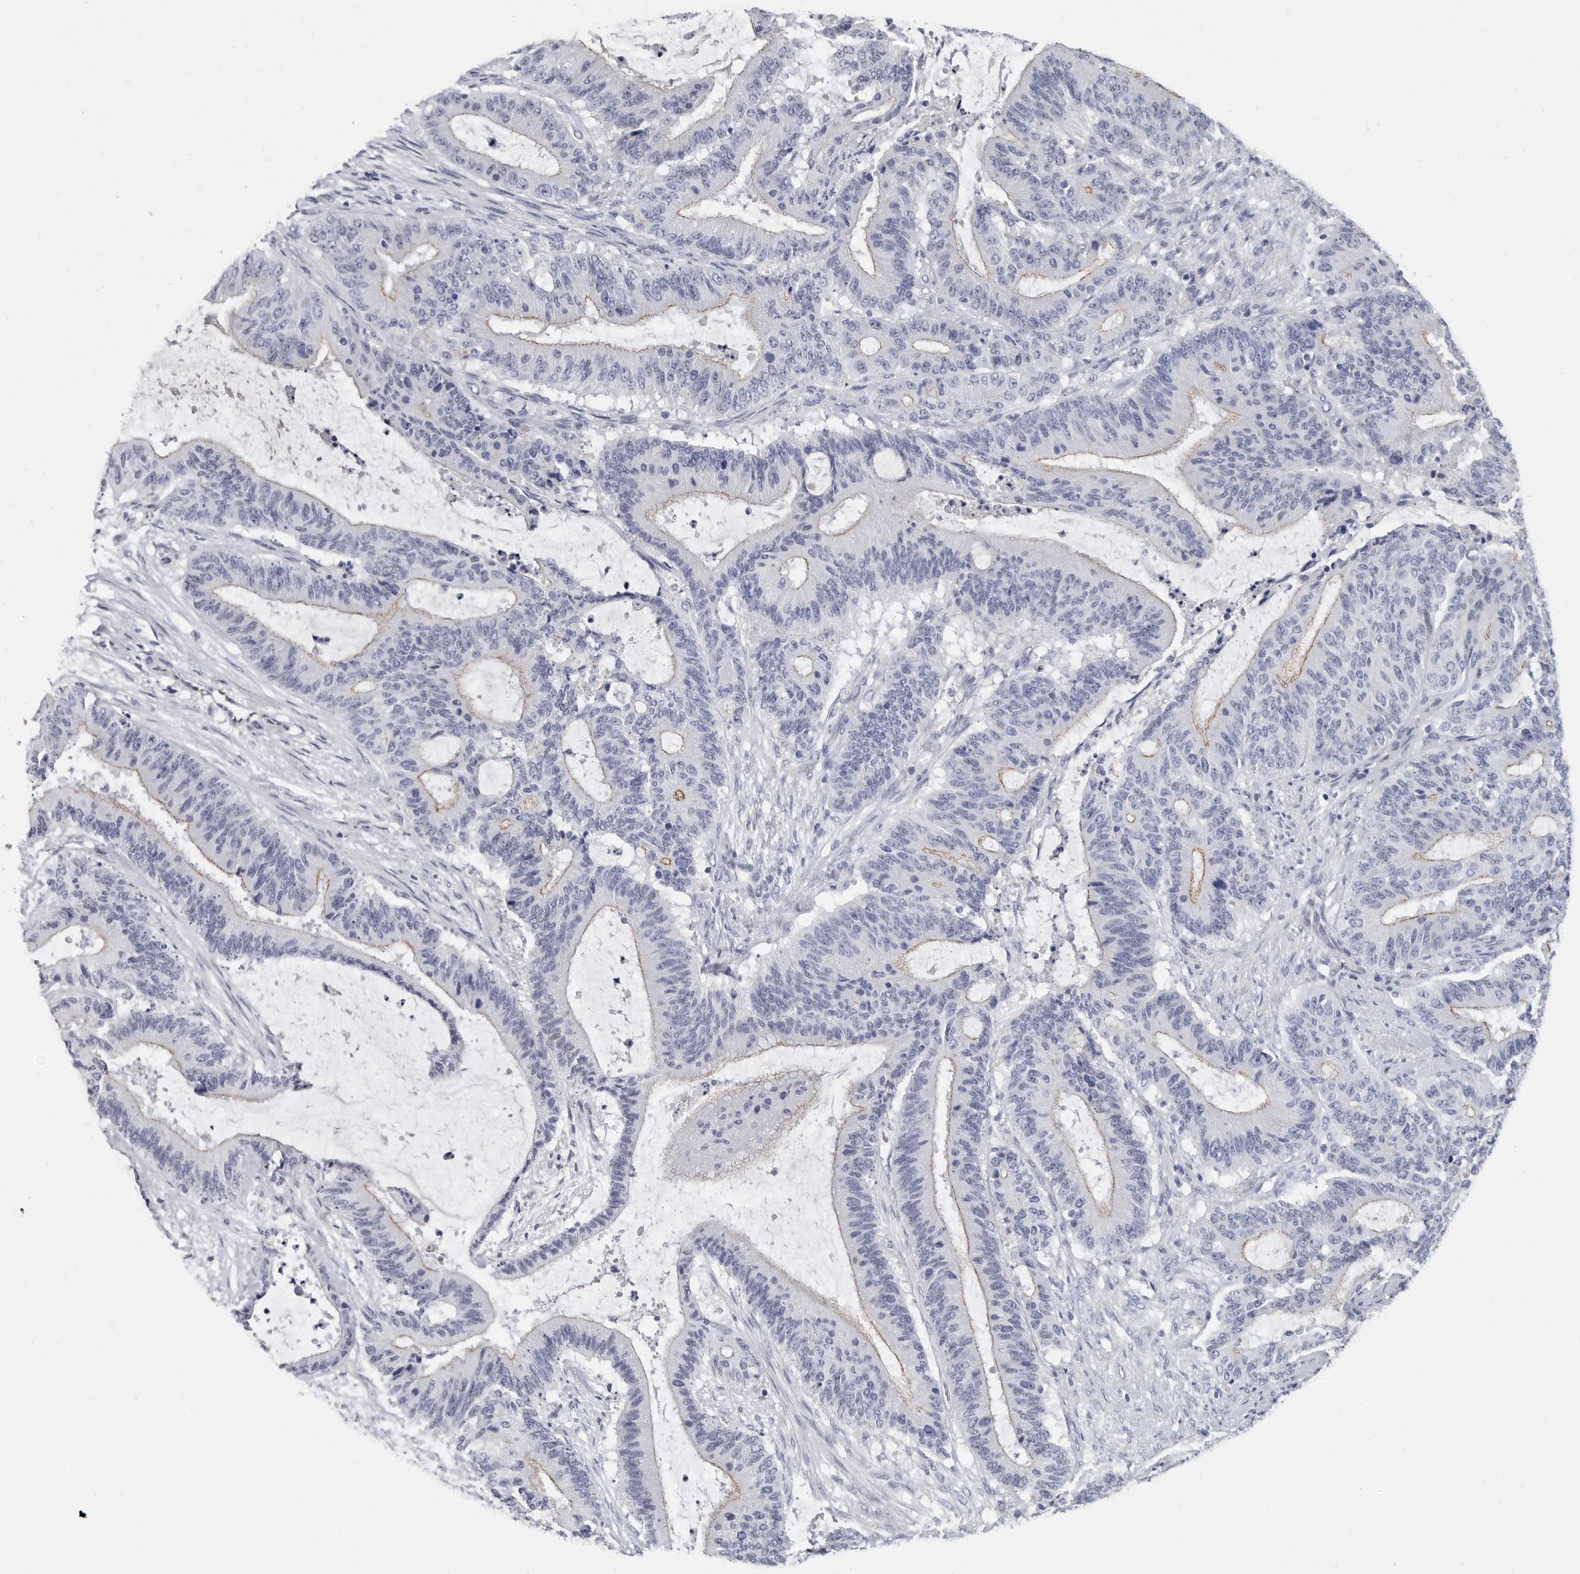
{"staining": {"intensity": "weak", "quantity": "<25%", "location": "cytoplasmic/membranous"}, "tissue": "liver cancer", "cell_type": "Tumor cells", "image_type": "cancer", "snomed": [{"axis": "morphology", "description": "Normal tissue, NOS"}, {"axis": "morphology", "description": "Cholangiocarcinoma"}, {"axis": "topography", "description": "Liver"}, {"axis": "topography", "description": "Peripheral nerve tissue"}], "caption": "Liver cancer stained for a protein using immunohistochemistry exhibits no expression tumor cells.", "gene": "WRAP73", "patient": {"sex": "female", "age": 73}}